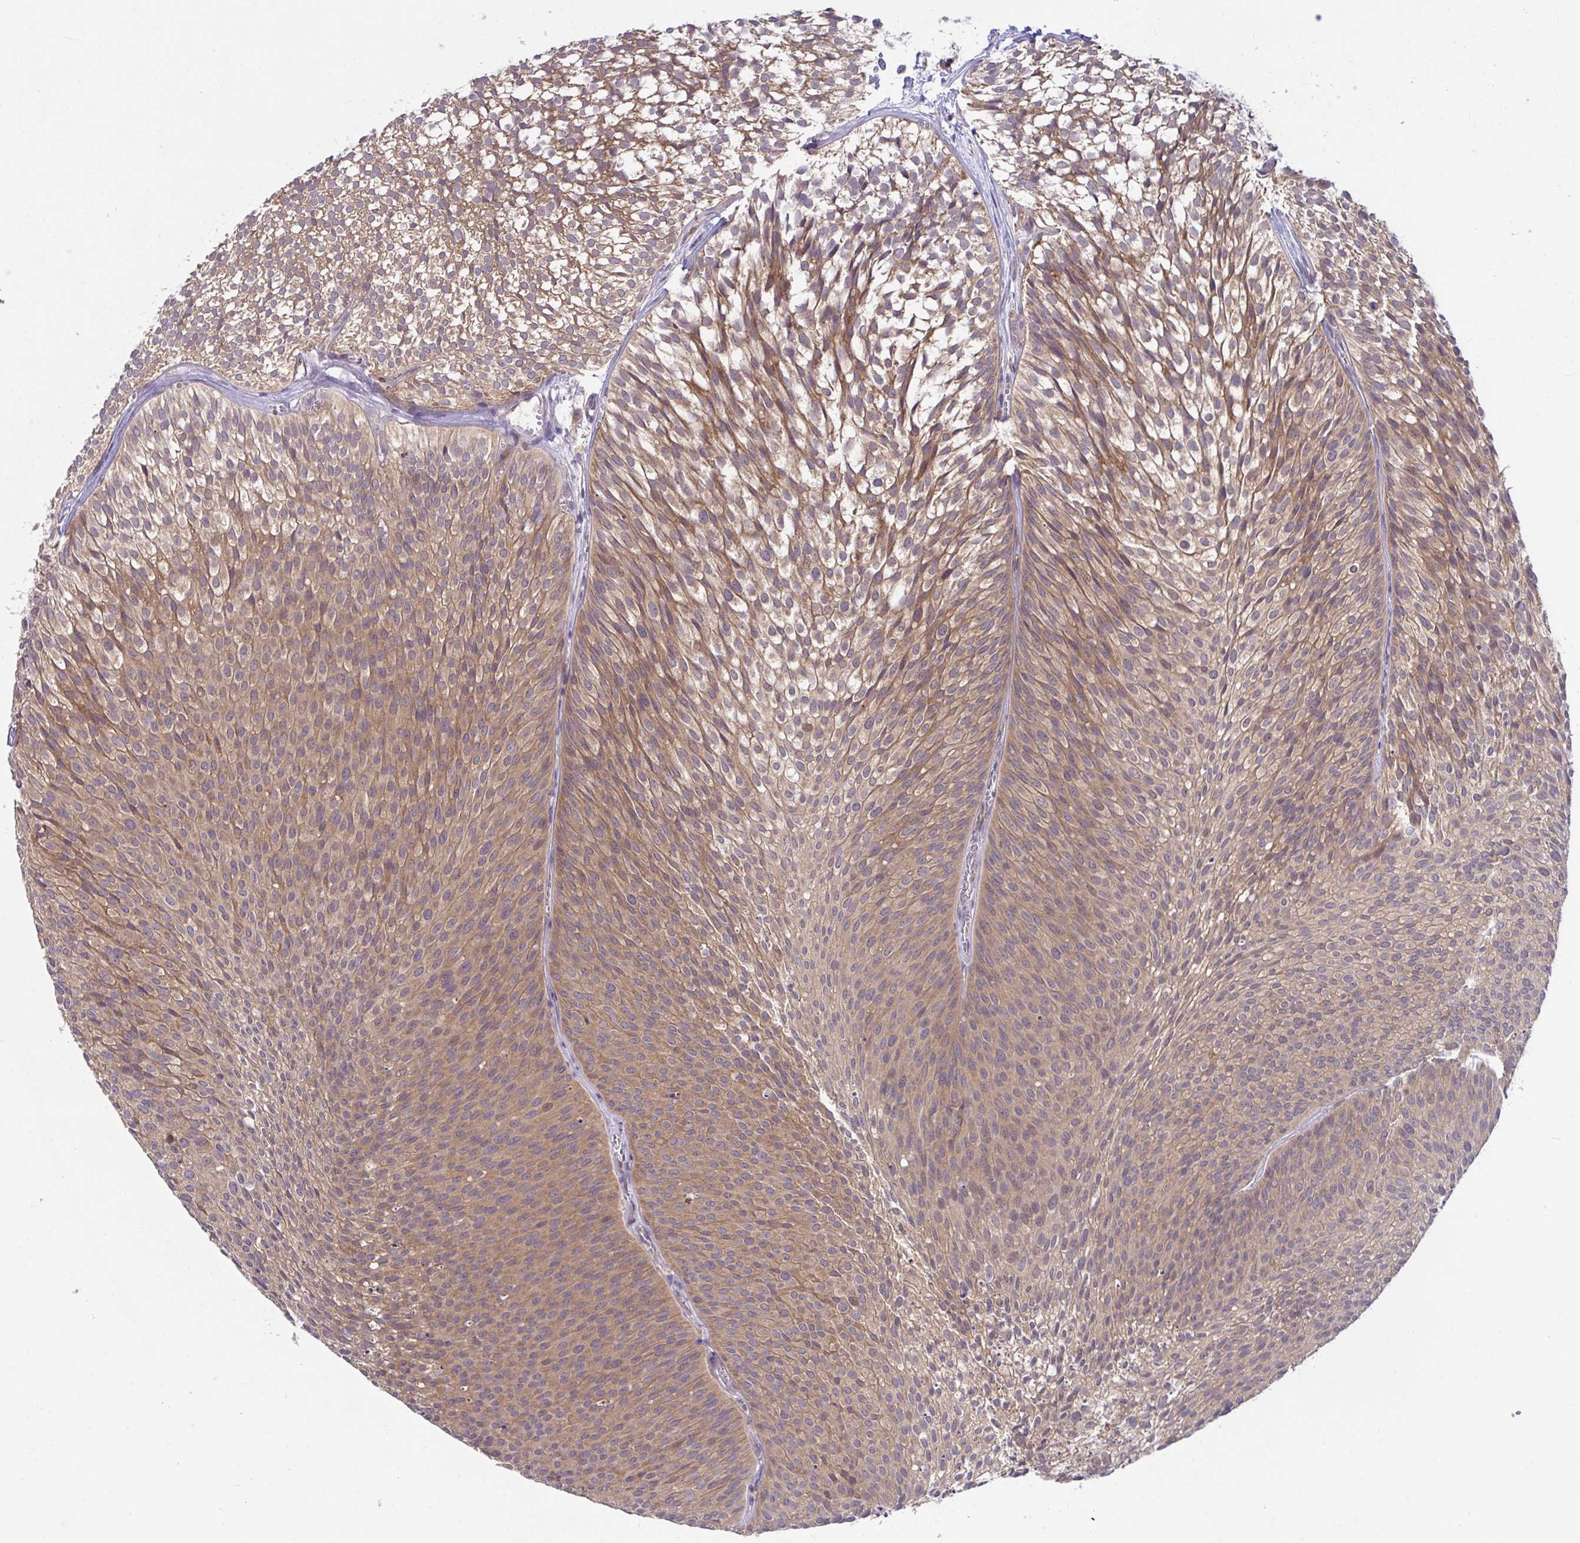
{"staining": {"intensity": "moderate", "quantity": ">75%", "location": "cytoplasmic/membranous"}, "tissue": "urothelial cancer", "cell_type": "Tumor cells", "image_type": "cancer", "snomed": [{"axis": "morphology", "description": "Urothelial carcinoma, Low grade"}, {"axis": "topography", "description": "Urinary bladder"}], "caption": "Immunohistochemistry of human urothelial carcinoma (low-grade) reveals medium levels of moderate cytoplasmic/membranous positivity in approximately >75% of tumor cells. (DAB (3,3'-diaminobenzidine) = brown stain, brightfield microscopy at high magnification).", "gene": "IST1", "patient": {"sex": "male", "age": 91}}